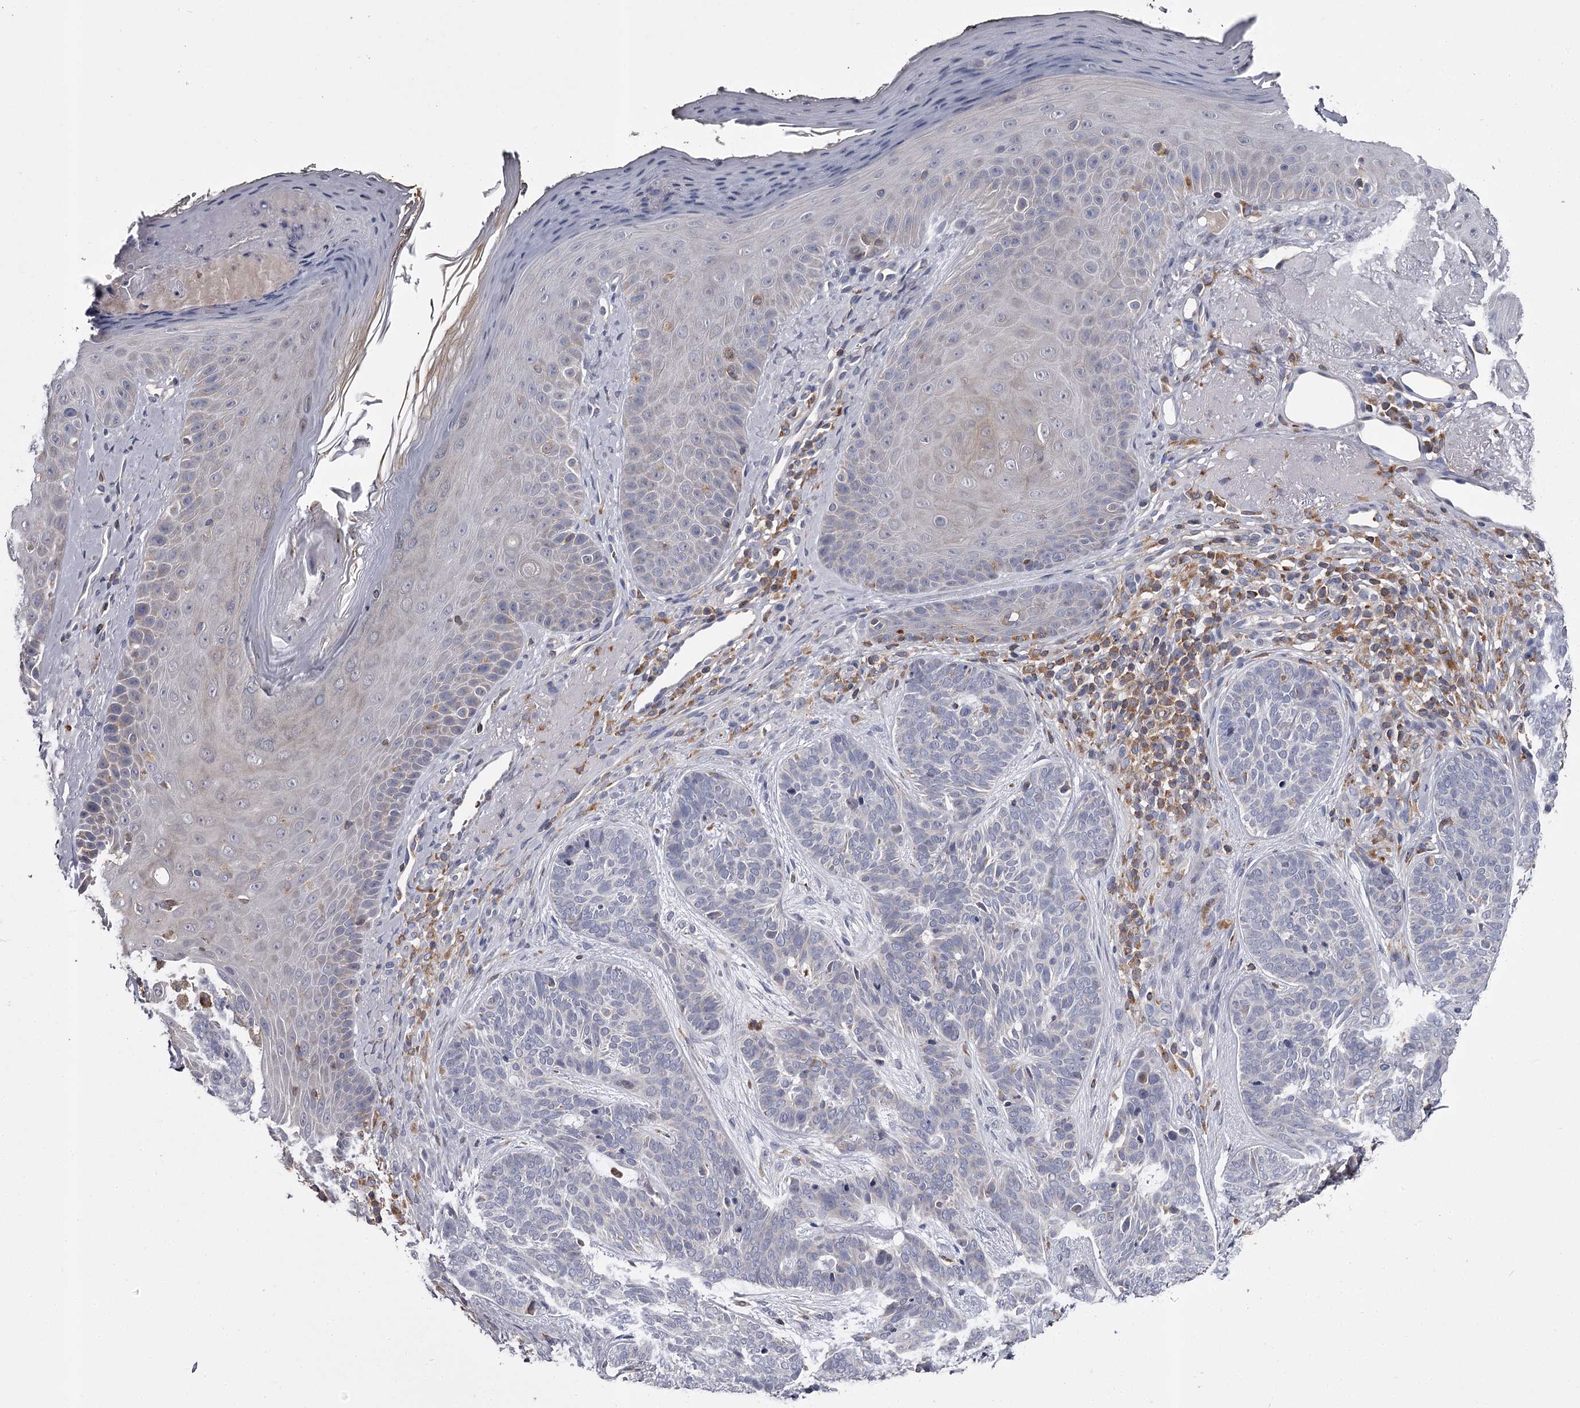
{"staining": {"intensity": "negative", "quantity": "none", "location": "none"}, "tissue": "skin", "cell_type": "Fibroblasts", "image_type": "normal", "snomed": [{"axis": "morphology", "description": "Normal tissue, NOS"}, {"axis": "topography", "description": "Skin"}], "caption": "A high-resolution photomicrograph shows immunohistochemistry staining of unremarkable skin, which displays no significant positivity in fibroblasts. Brightfield microscopy of immunohistochemistry stained with DAB (3,3'-diaminobenzidine) (brown) and hematoxylin (blue), captured at high magnification.", "gene": "RASSF6", "patient": {"sex": "male", "age": 57}}